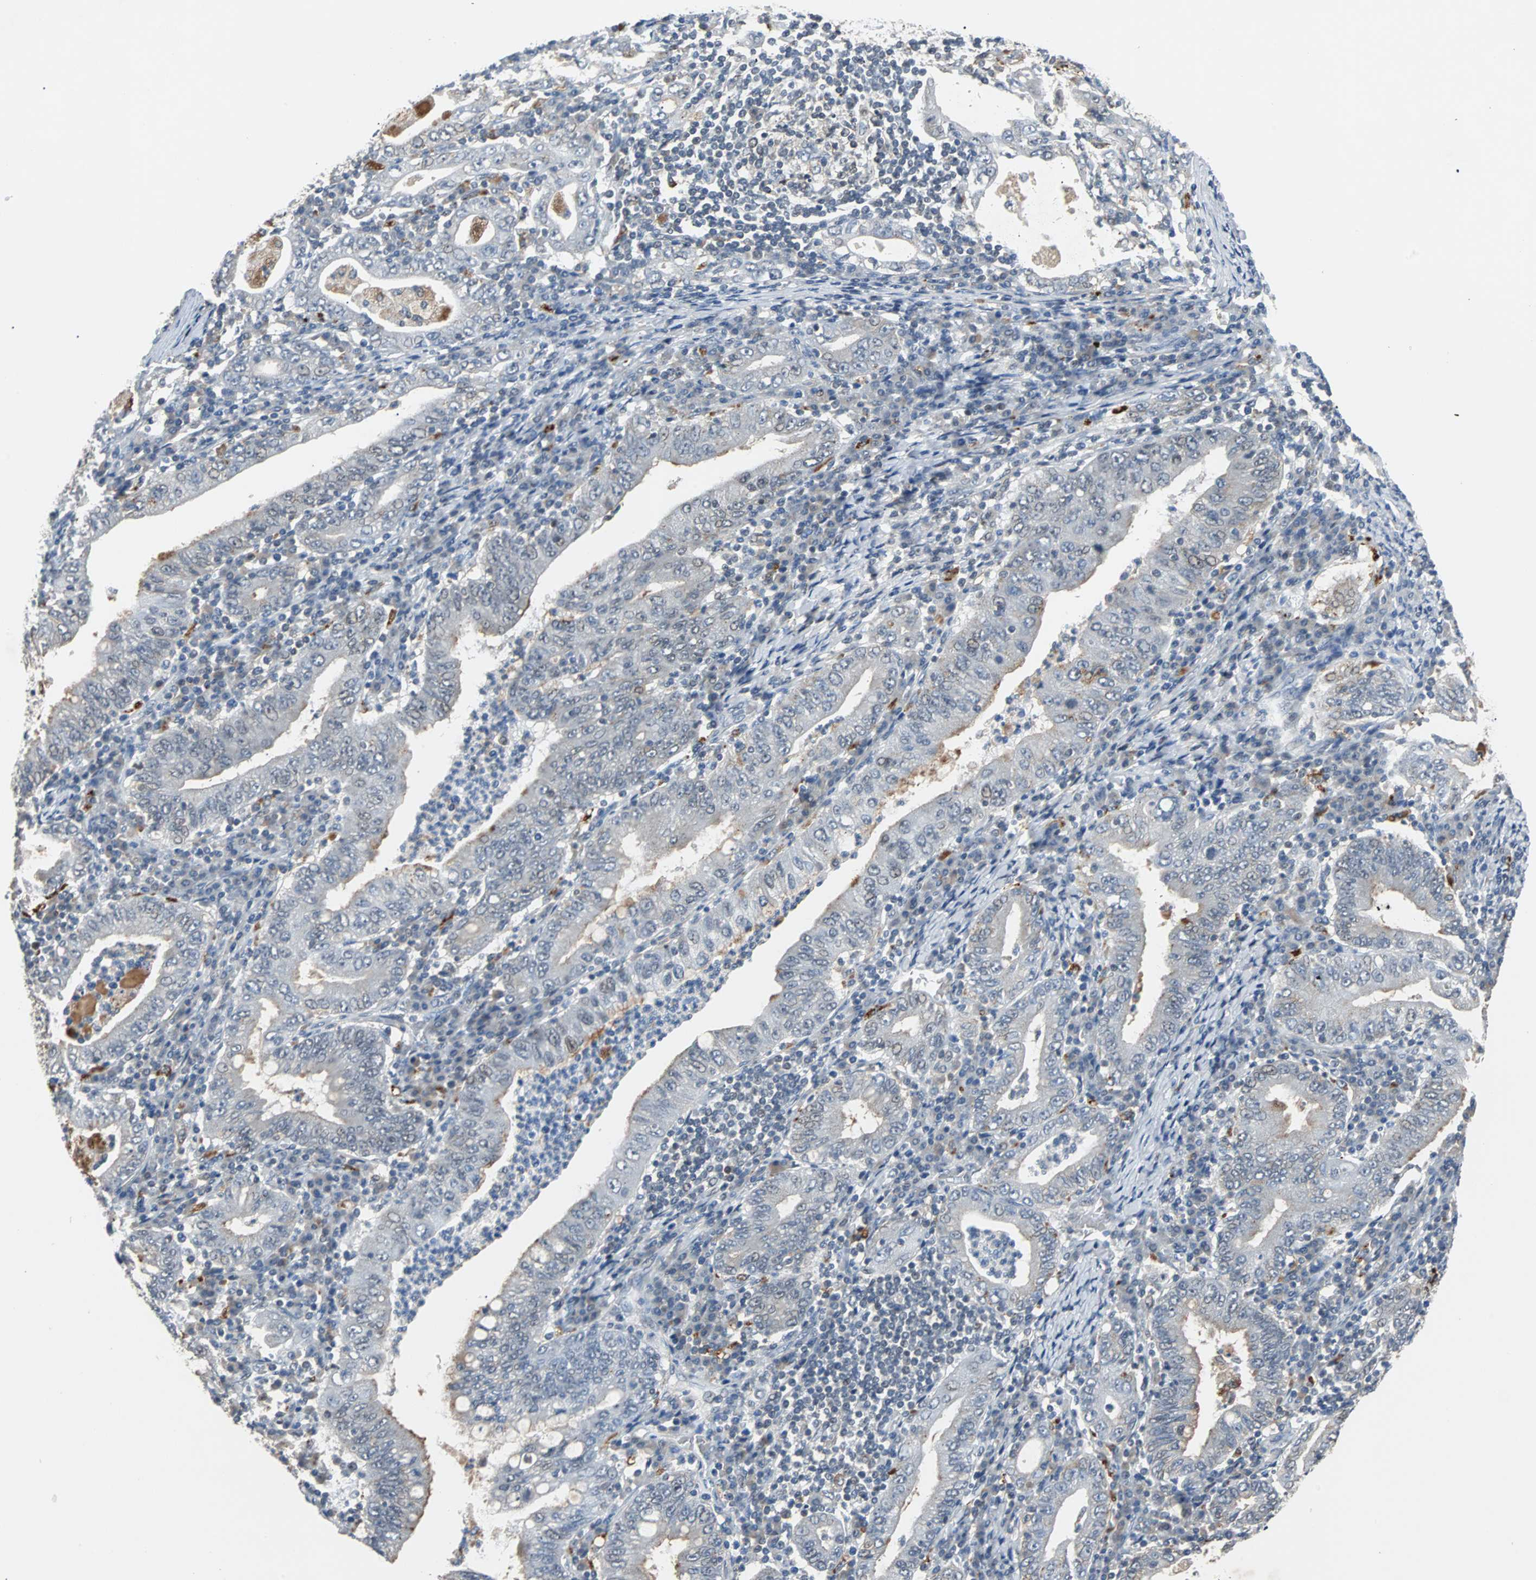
{"staining": {"intensity": "moderate", "quantity": "<25%", "location": "cytoplasmic/membranous"}, "tissue": "stomach cancer", "cell_type": "Tumor cells", "image_type": "cancer", "snomed": [{"axis": "morphology", "description": "Normal tissue, NOS"}, {"axis": "morphology", "description": "Adenocarcinoma, NOS"}, {"axis": "topography", "description": "Esophagus"}, {"axis": "topography", "description": "Stomach, upper"}, {"axis": "topography", "description": "Peripheral nerve tissue"}], "caption": "Immunohistochemical staining of stomach adenocarcinoma shows moderate cytoplasmic/membranous protein positivity in about <25% of tumor cells. (DAB (3,3'-diaminobenzidine) = brown stain, brightfield microscopy at high magnification).", "gene": "HLX", "patient": {"sex": "male", "age": 62}}